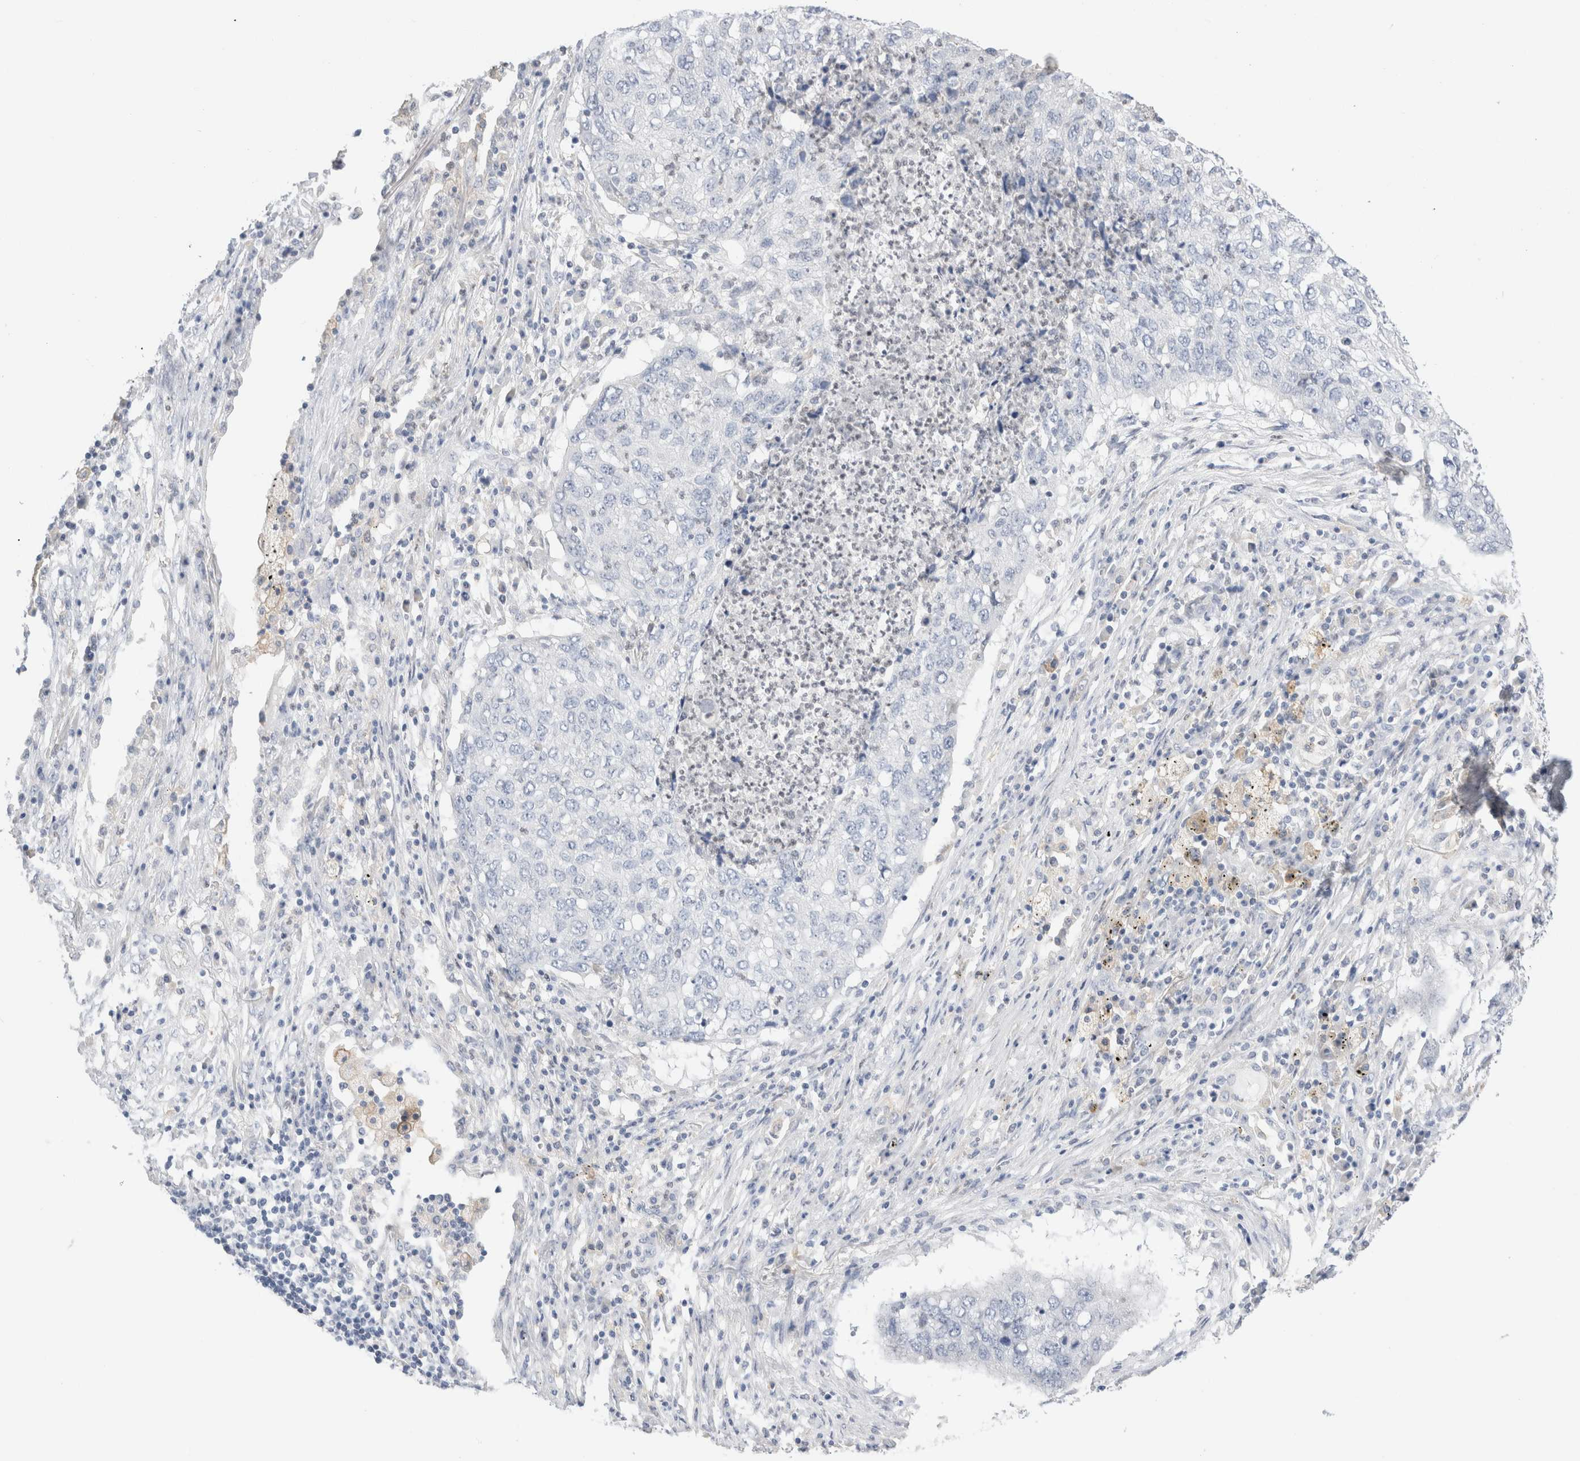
{"staining": {"intensity": "negative", "quantity": "none", "location": "none"}, "tissue": "lung cancer", "cell_type": "Tumor cells", "image_type": "cancer", "snomed": [{"axis": "morphology", "description": "Squamous cell carcinoma, NOS"}, {"axis": "topography", "description": "Lung"}], "caption": "IHC histopathology image of neoplastic tissue: human squamous cell carcinoma (lung) stained with DAB (3,3'-diaminobenzidine) demonstrates no significant protein staining in tumor cells.", "gene": "ADAM30", "patient": {"sex": "female", "age": 63}}